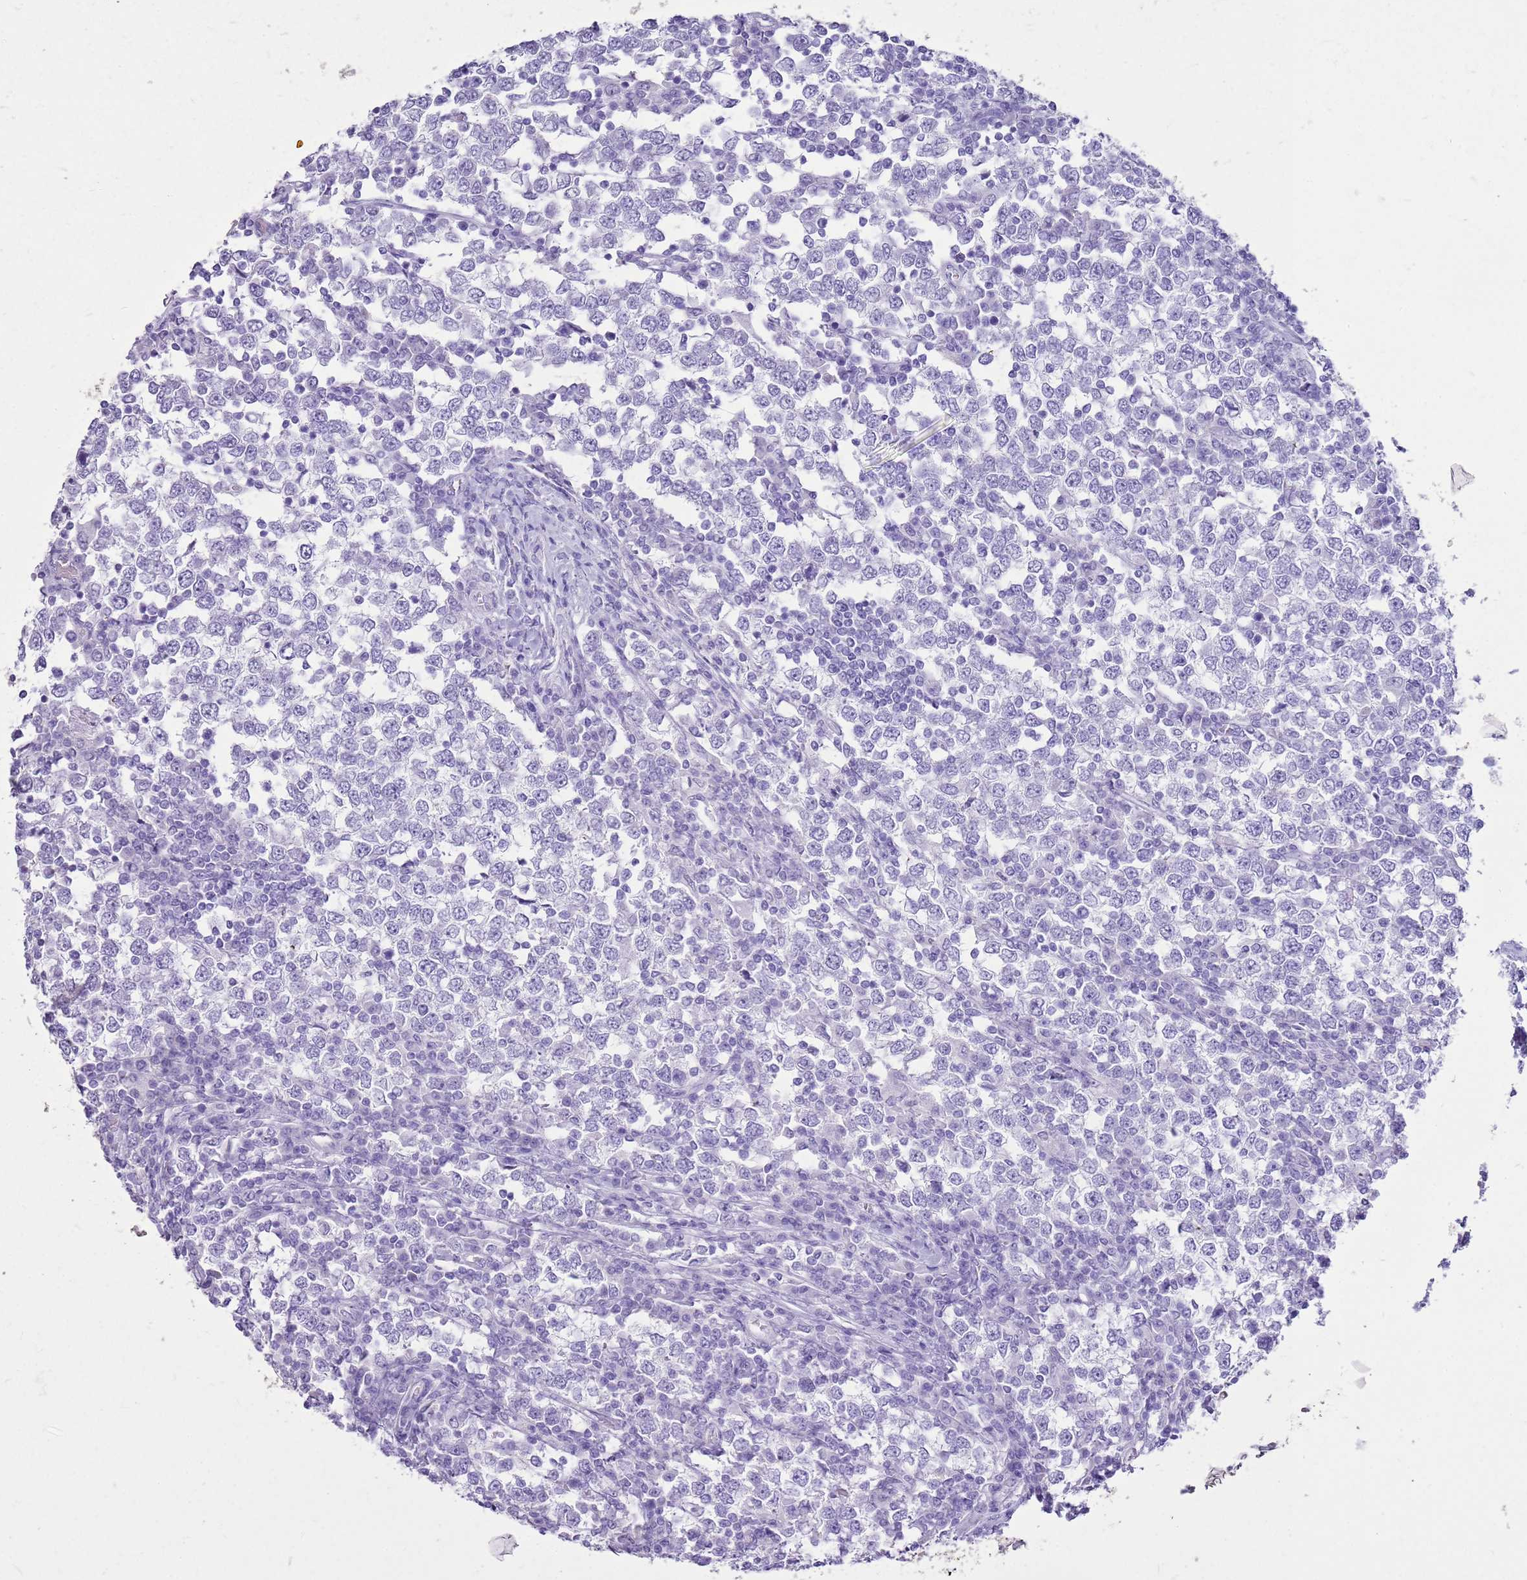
{"staining": {"intensity": "negative", "quantity": "none", "location": "none"}, "tissue": "testis cancer", "cell_type": "Tumor cells", "image_type": "cancer", "snomed": [{"axis": "morphology", "description": "Seminoma, NOS"}, {"axis": "topography", "description": "Testis"}], "caption": "A photomicrograph of testis cancer (seminoma) stained for a protein exhibits no brown staining in tumor cells. (DAB IHC with hematoxylin counter stain).", "gene": "CA8", "patient": {"sex": "male", "age": 65}}